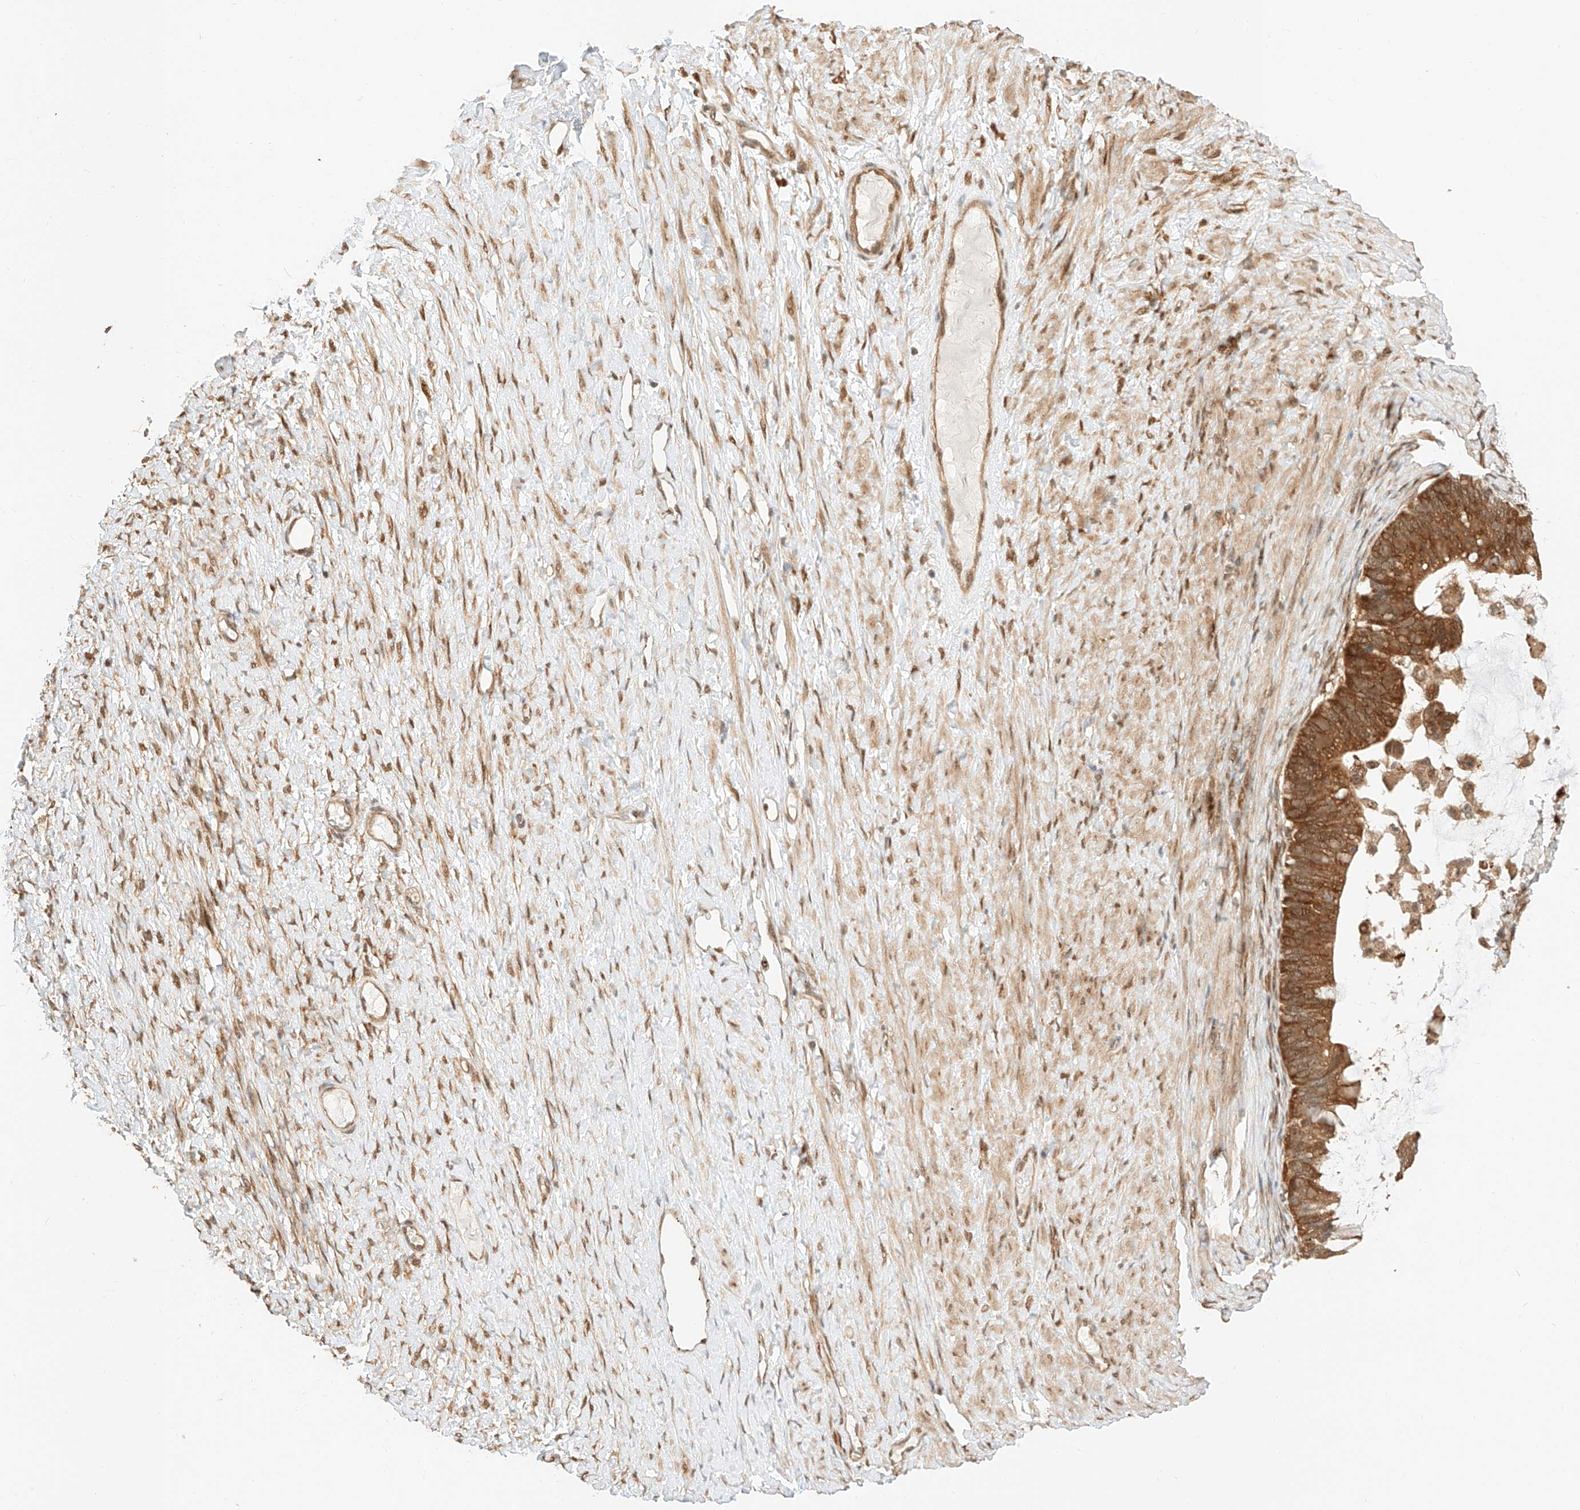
{"staining": {"intensity": "strong", "quantity": ">75%", "location": "cytoplasmic/membranous,nuclear"}, "tissue": "ovarian cancer", "cell_type": "Tumor cells", "image_type": "cancer", "snomed": [{"axis": "morphology", "description": "Cystadenocarcinoma, mucinous, NOS"}, {"axis": "topography", "description": "Ovary"}], "caption": "High-magnification brightfield microscopy of ovarian cancer stained with DAB (brown) and counterstained with hematoxylin (blue). tumor cells exhibit strong cytoplasmic/membranous and nuclear expression is appreciated in about>75% of cells.", "gene": "EIF4H", "patient": {"sex": "female", "age": 61}}